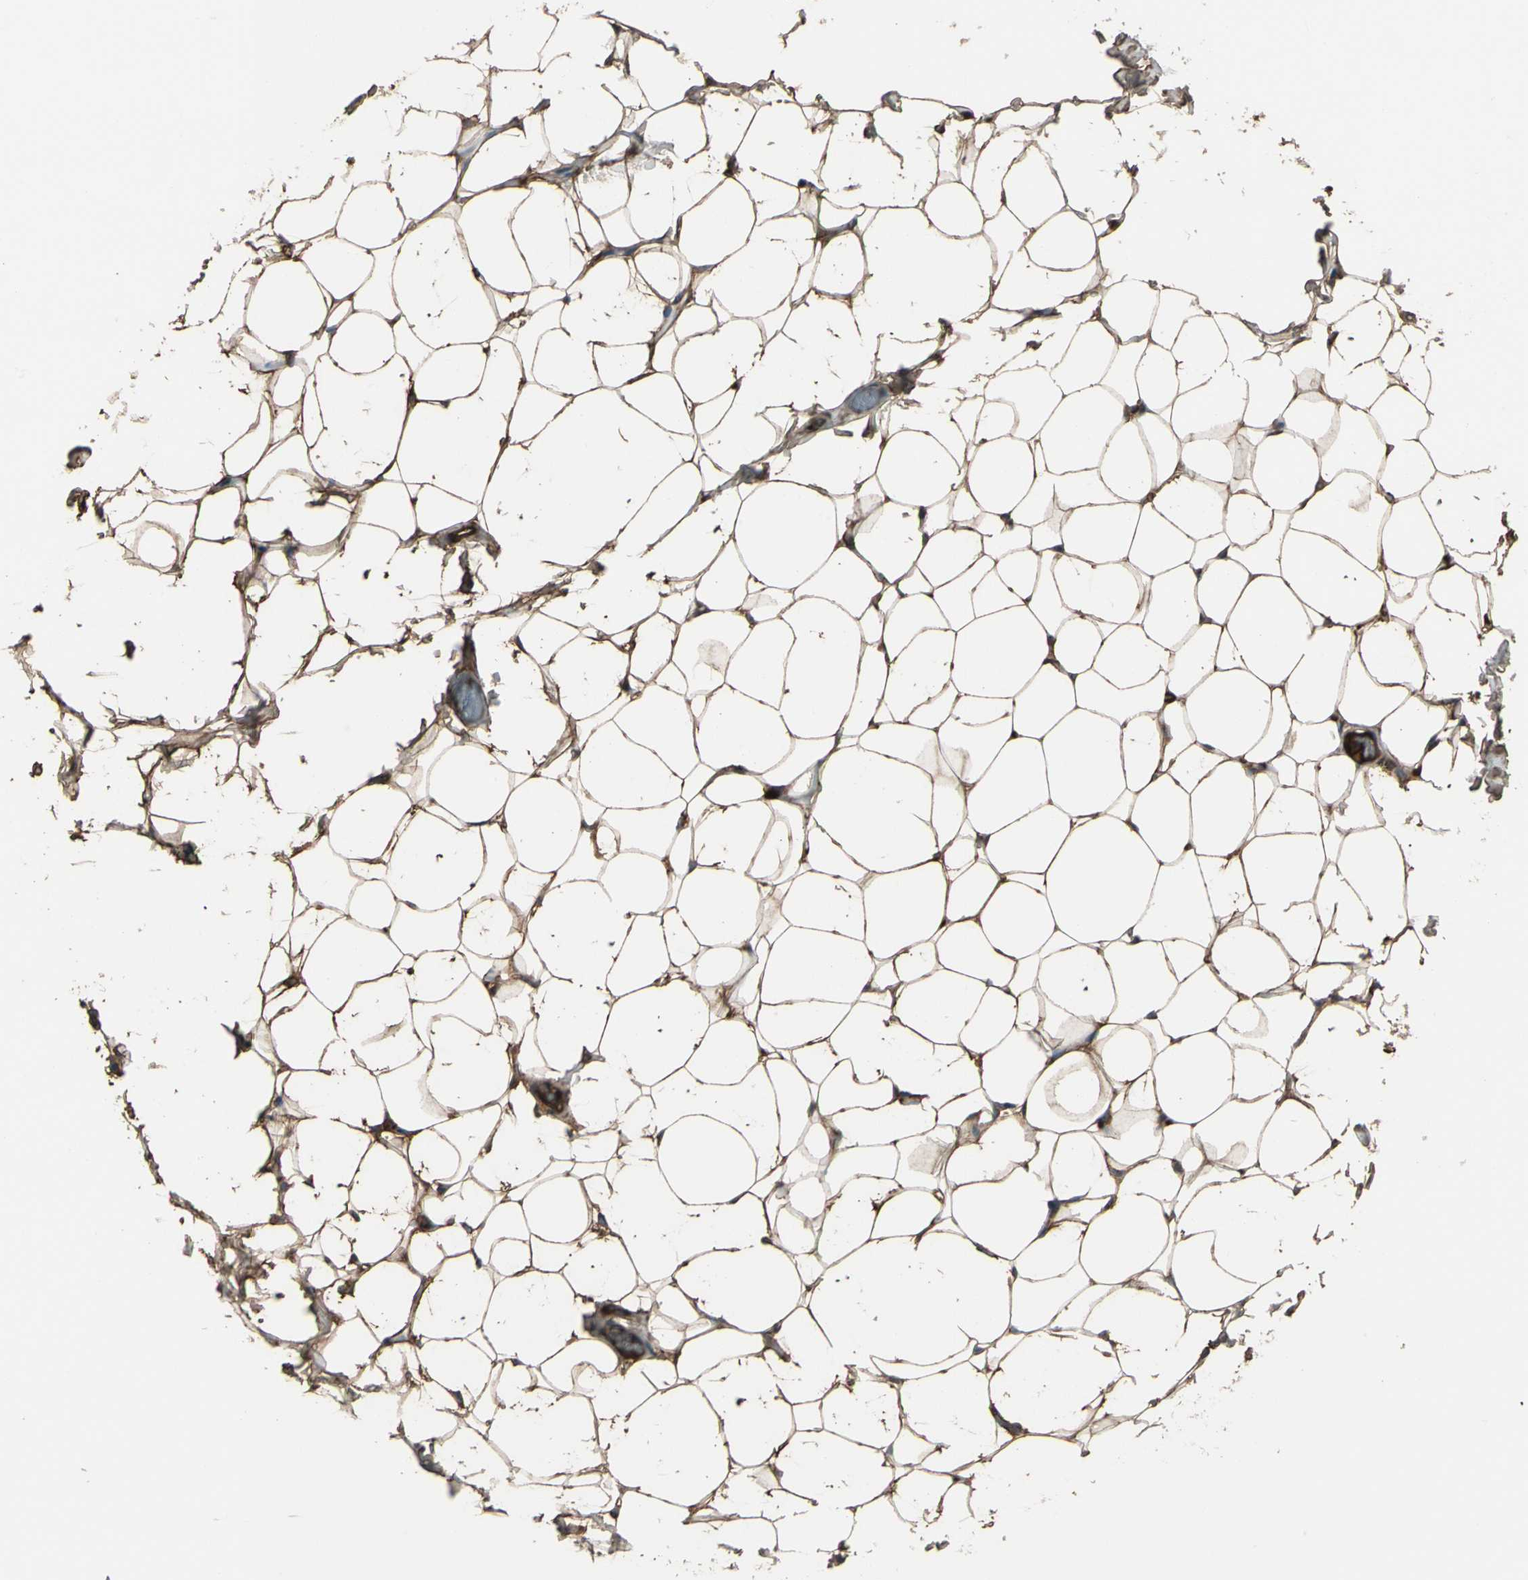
{"staining": {"intensity": "strong", "quantity": ">75%", "location": "cytoplasmic/membranous"}, "tissue": "adipose tissue", "cell_type": "Adipocytes", "image_type": "normal", "snomed": [{"axis": "morphology", "description": "Normal tissue, NOS"}, {"axis": "topography", "description": "Soft tissue"}], "caption": "Immunohistochemistry (IHC) staining of benign adipose tissue, which displays high levels of strong cytoplasmic/membranous staining in about >75% of adipocytes indicating strong cytoplasmic/membranous protein expression. The staining was performed using DAB (3,3'-diaminobenzidine) (brown) for protein detection and nuclei were counterstained in hematoxylin (blue).", "gene": "STX11", "patient": {"sex": "male", "age": 26}}